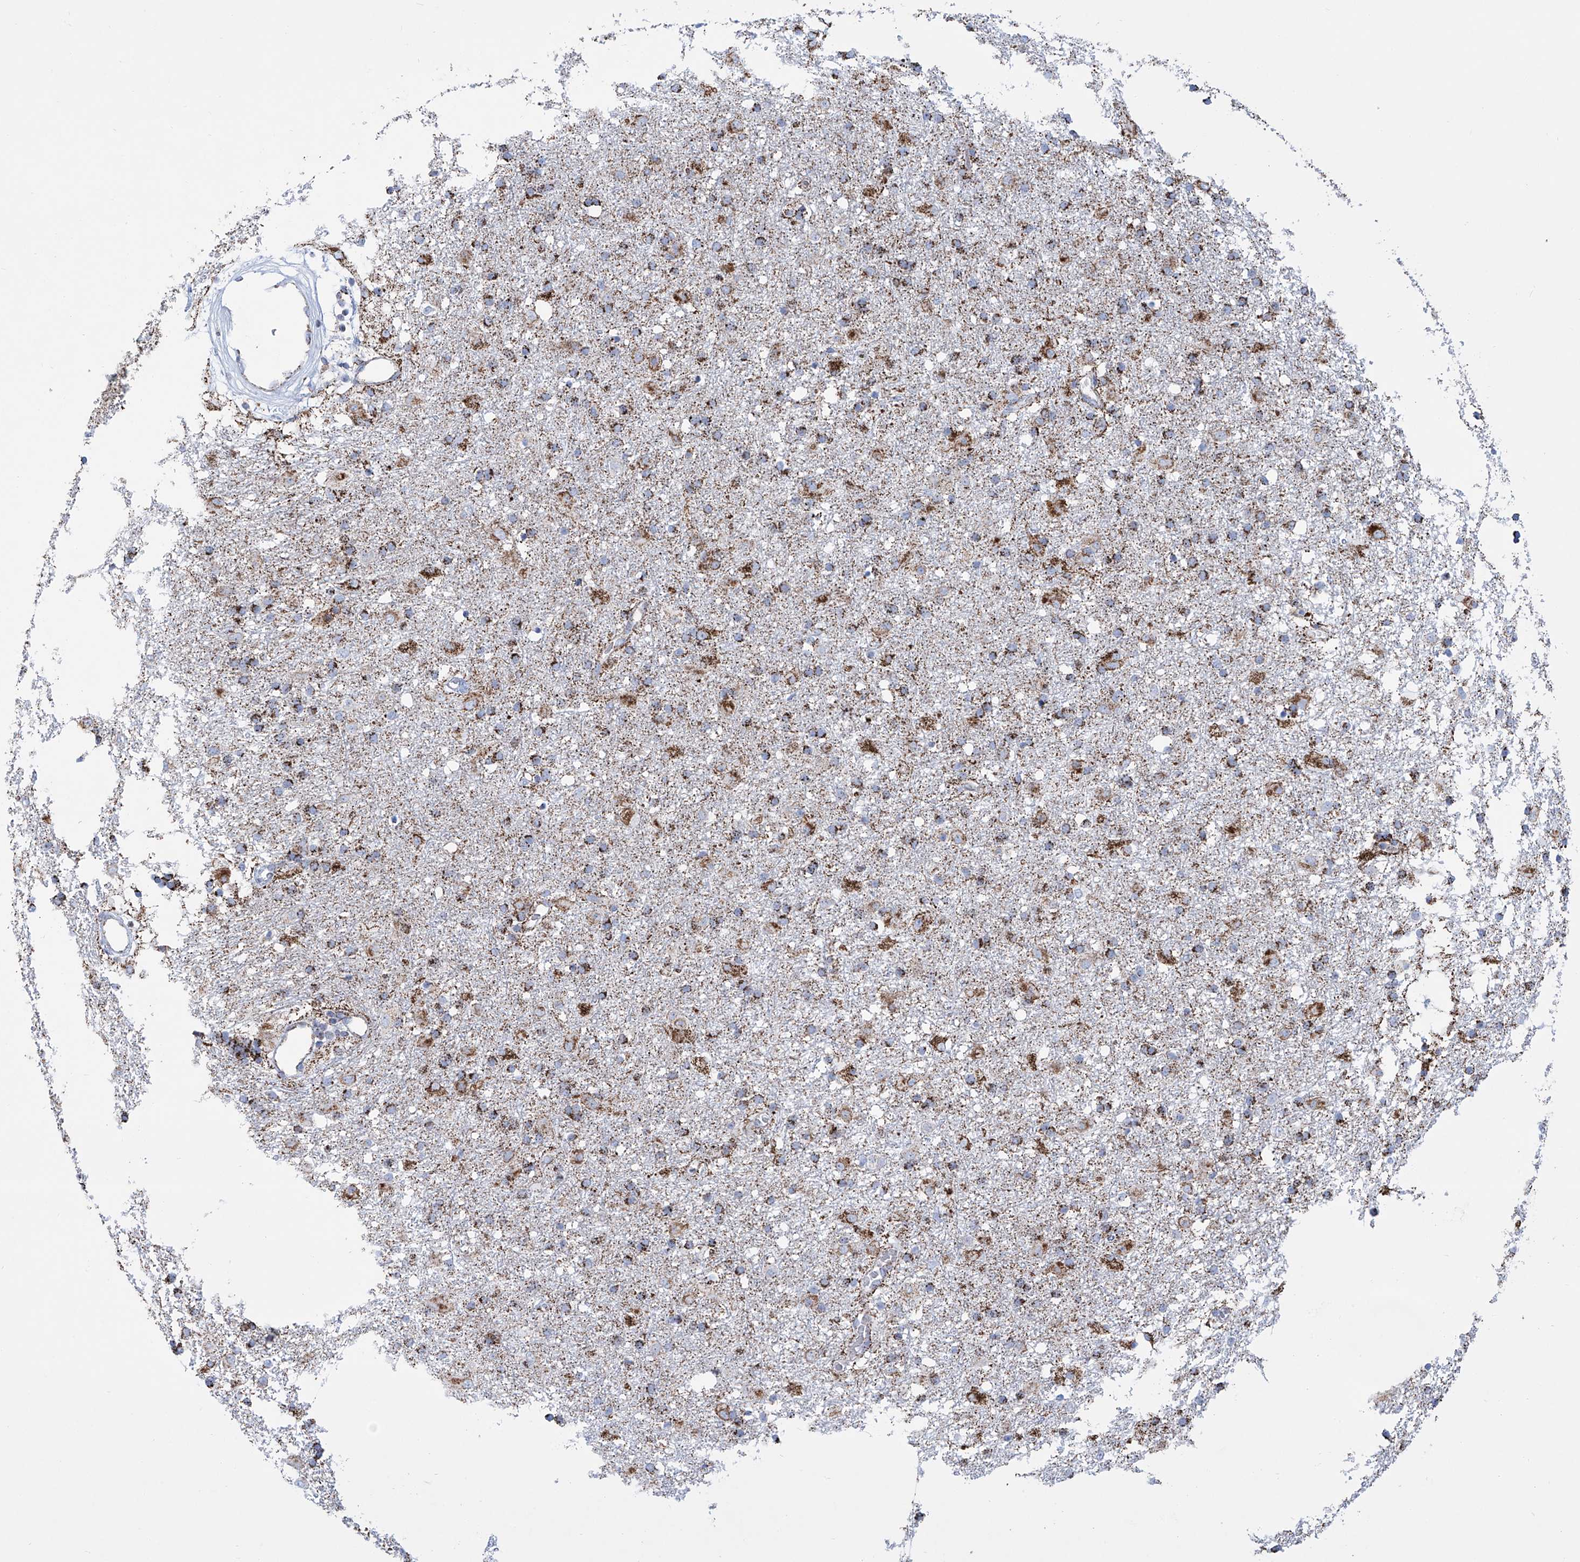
{"staining": {"intensity": "strong", "quantity": ">75%", "location": "cytoplasmic/membranous"}, "tissue": "glioma", "cell_type": "Tumor cells", "image_type": "cancer", "snomed": [{"axis": "morphology", "description": "Glioma, malignant, Low grade"}, {"axis": "topography", "description": "Brain"}], "caption": "A high-resolution micrograph shows immunohistochemistry staining of glioma, which reveals strong cytoplasmic/membranous staining in about >75% of tumor cells. (Stains: DAB (3,3'-diaminobenzidine) in brown, nuclei in blue, Microscopy: brightfield microscopy at high magnification).", "gene": "ALDH6A1", "patient": {"sex": "male", "age": 65}}